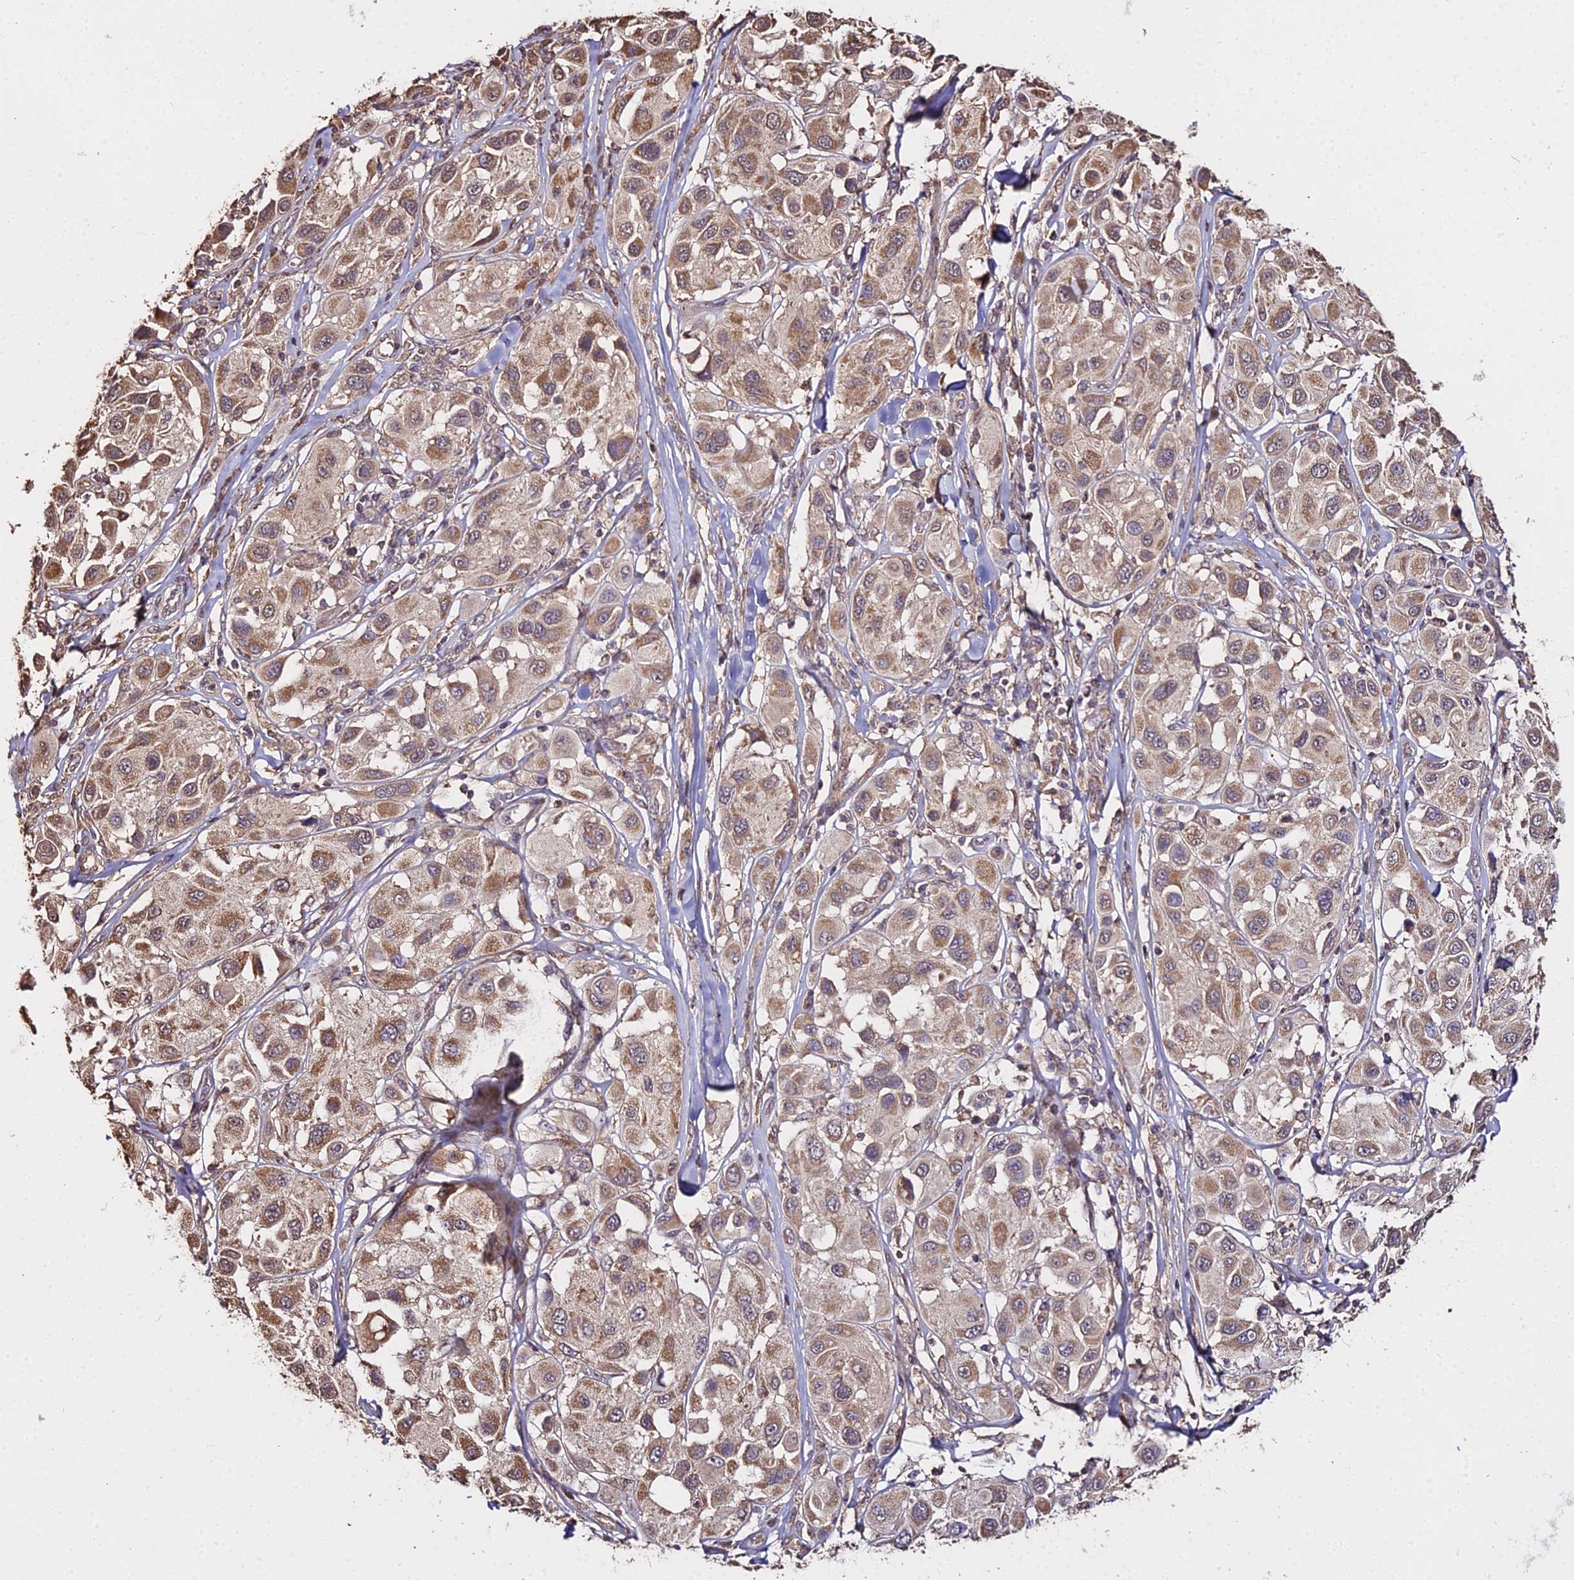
{"staining": {"intensity": "moderate", "quantity": ">75%", "location": "cytoplasmic/membranous"}, "tissue": "melanoma", "cell_type": "Tumor cells", "image_type": "cancer", "snomed": [{"axis": "morphology", "description": "Malignant melanoma, Metastatic site"}, {"axis": "topography", "description": "Skin"}], "caption": "Melanoma stained with a brown dye demonstrates moderate cytoplasmic/membranous positive expression in approximately >75% of tumor cells.", "gene": "METTL13", "patient": {"sex": "male", "age": 41}}